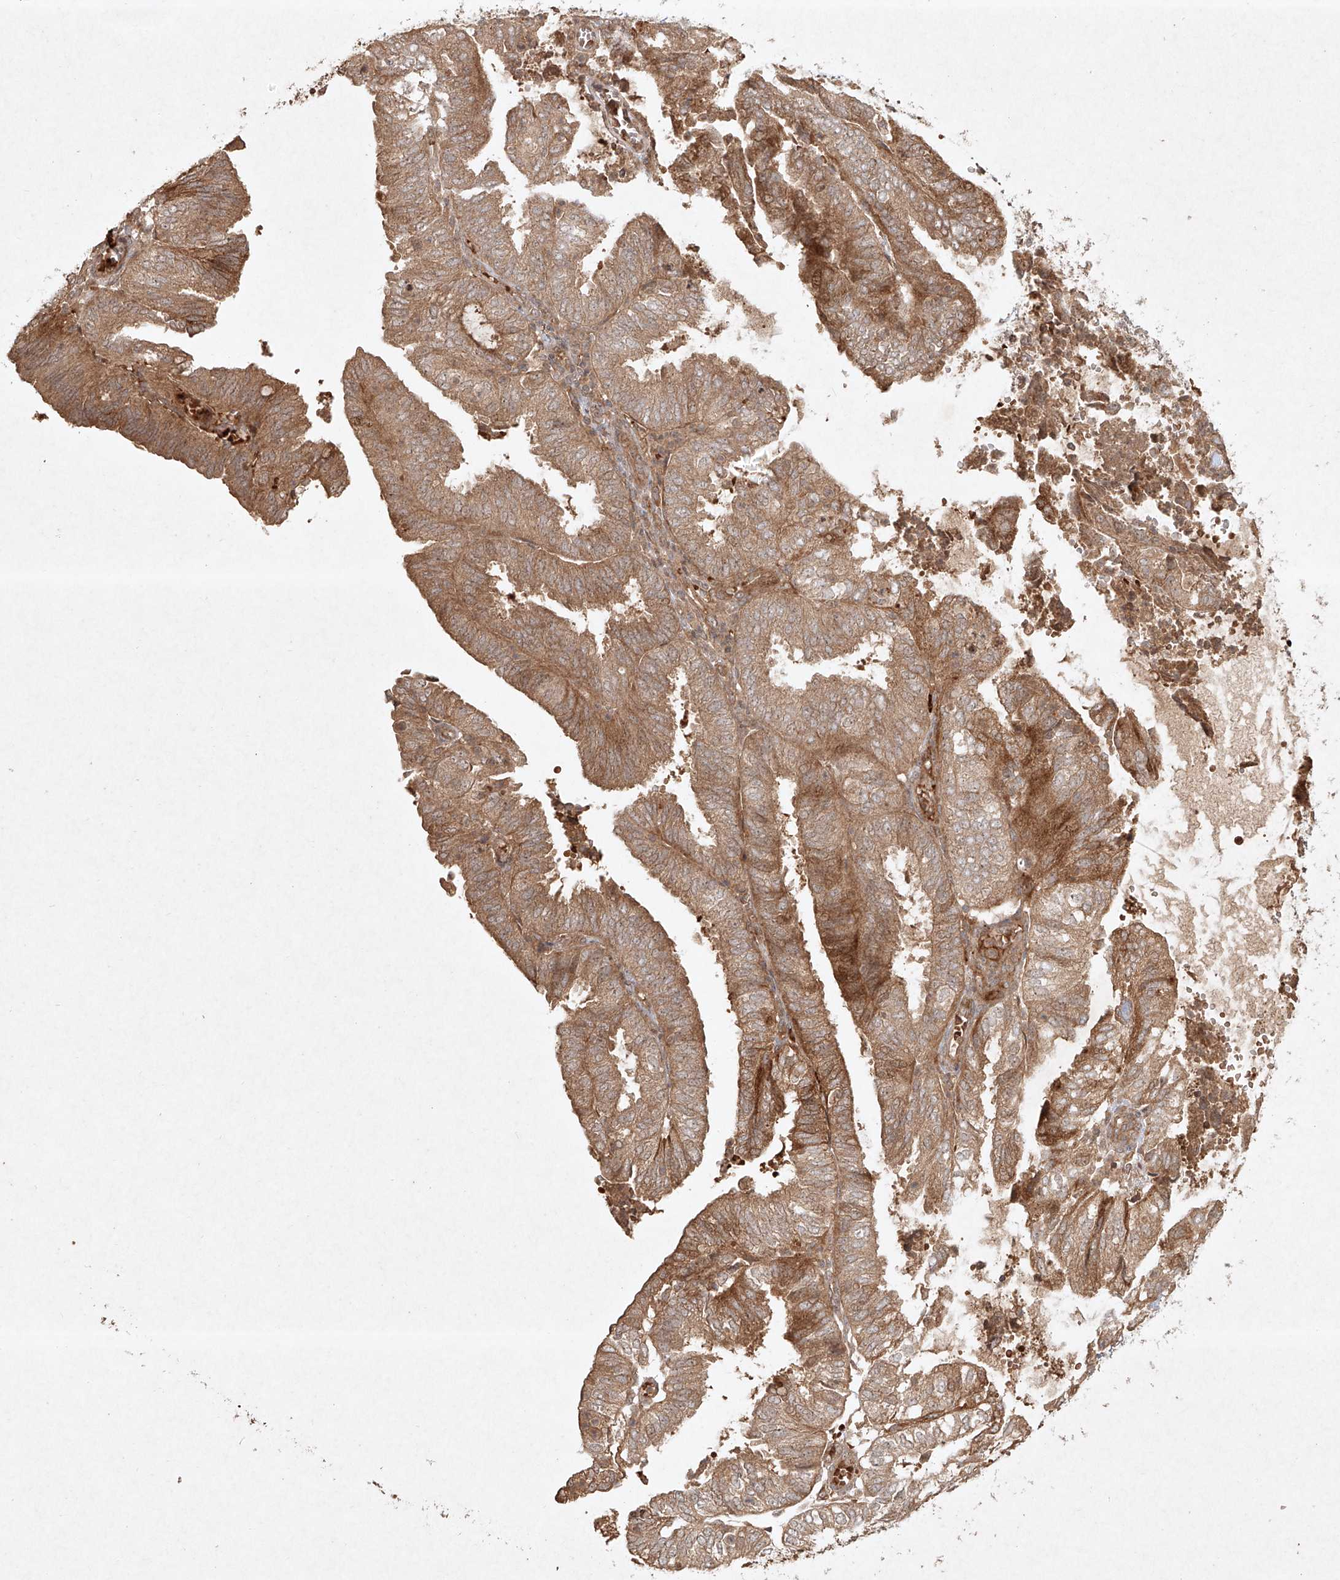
{"staining": {"intensity": "moderate", "quantity": ">75%", "location": "cytoplasmic/membranous"}, "tissue": "endometrial cancer", "cell_type": "Tumor cells", "image_type": "cancer", "snomed": [{"axis": "morphology", "description": "Adenocarcinoma, NOS"}, {"axis": "topography", "description": "Uterus"}], "caption": "This image exhibits adenocarcinoma (endometrial) stained with IHC to label a protein in brown. The cytoplasmic/membranous of tumor cells show moderate positivity for the protein. Nuclei are counter-stained blue.", "gene": "CYYR1", "patient": {"sex": "female", "age": 60}}